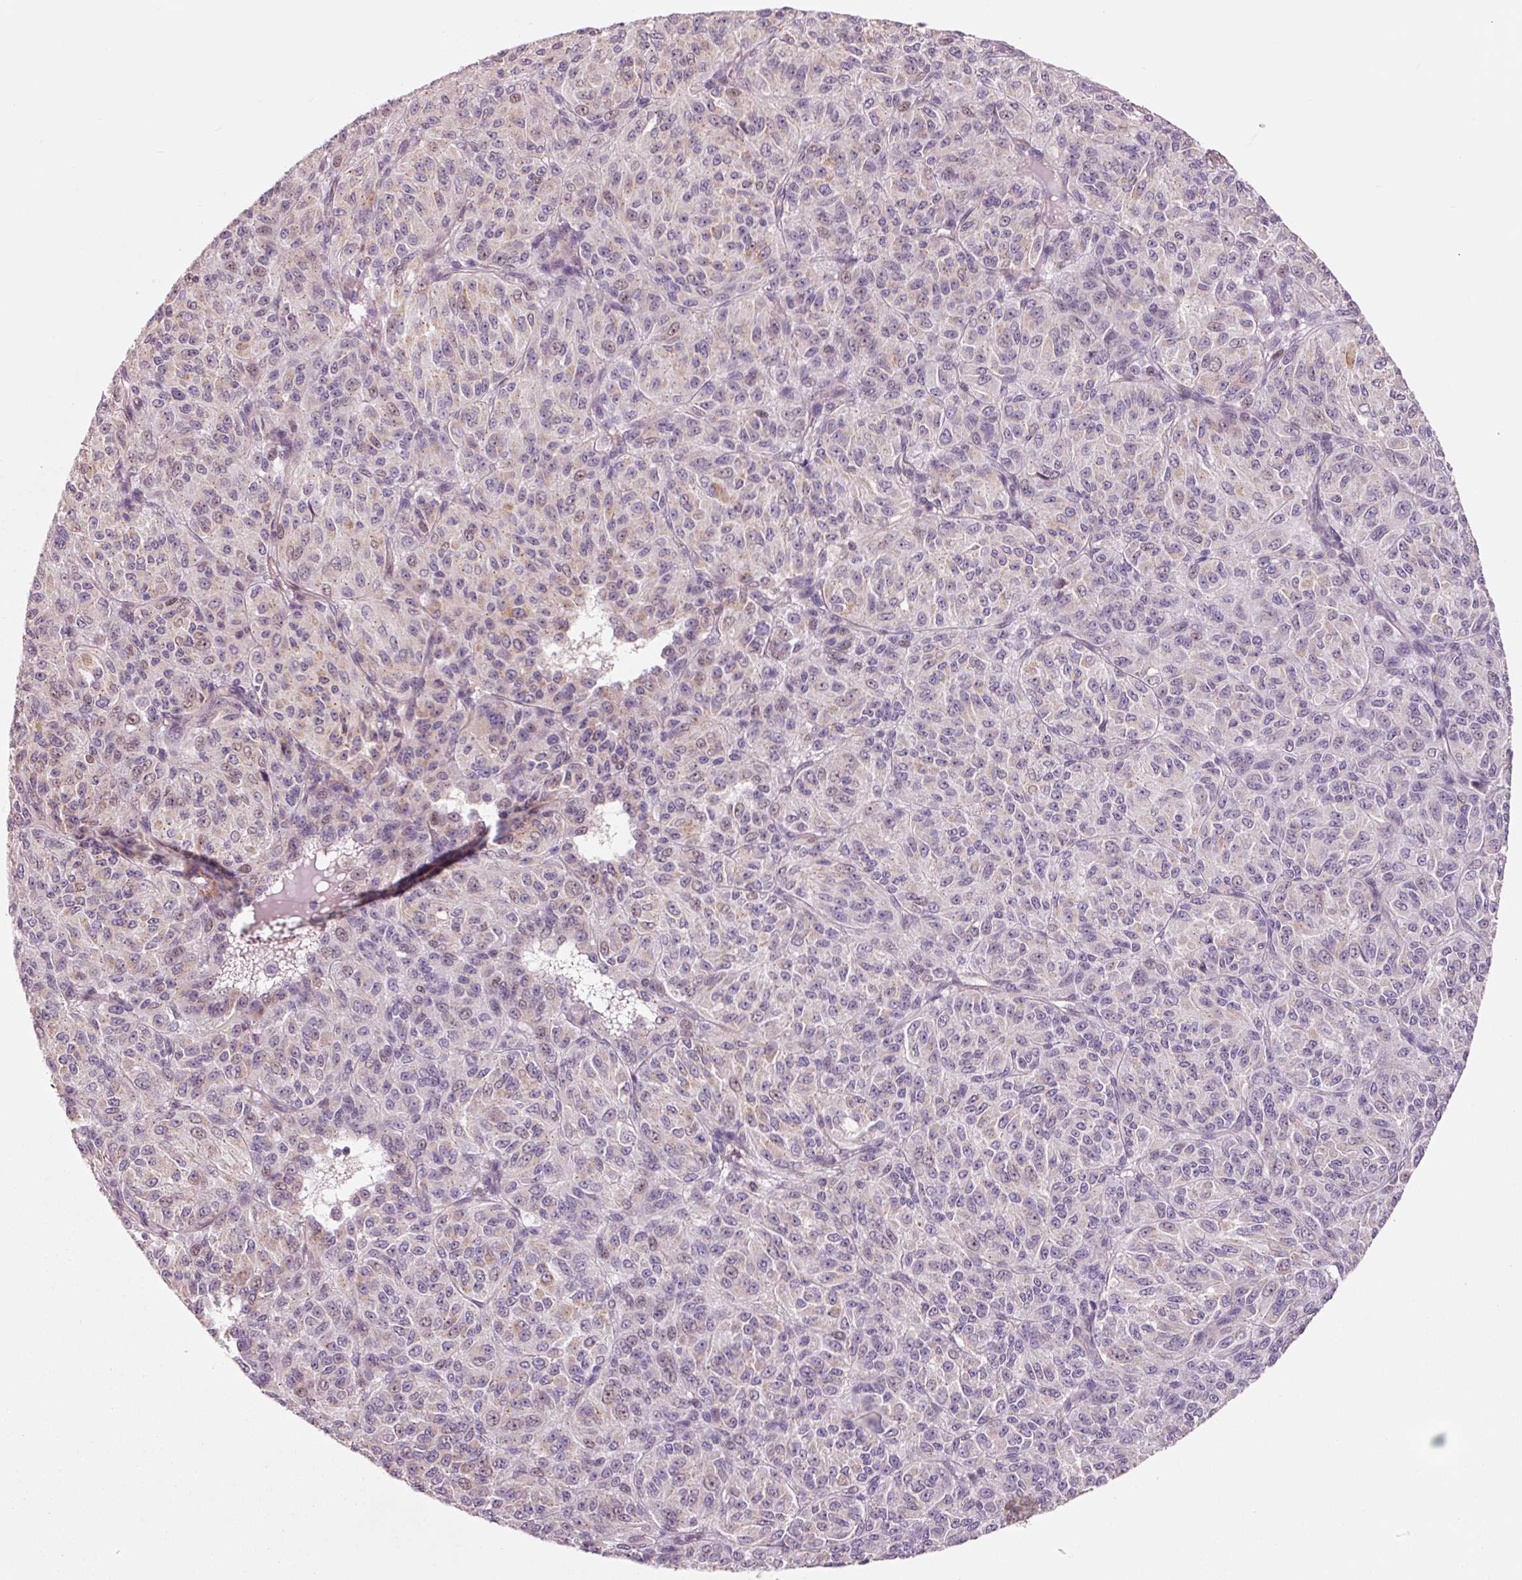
{"staining": {"intensity": "weak", "quantity": "<25%", "location": "nuclear"}, "tissue": "melanoma", "cell_type": "Tumor cells", "image_type": "cancer", "snomed": [{"axis": "morphology", "description": "Malignant melanoma, Metastatic site"}, {"axis": "topography", "description": "Brain"}], "caption": "Photomicrograph shows no significant protein staining in tumor cells of melanoma.", "gene": "DAPP1", "patient": {"sex": "female", "age": 56}}